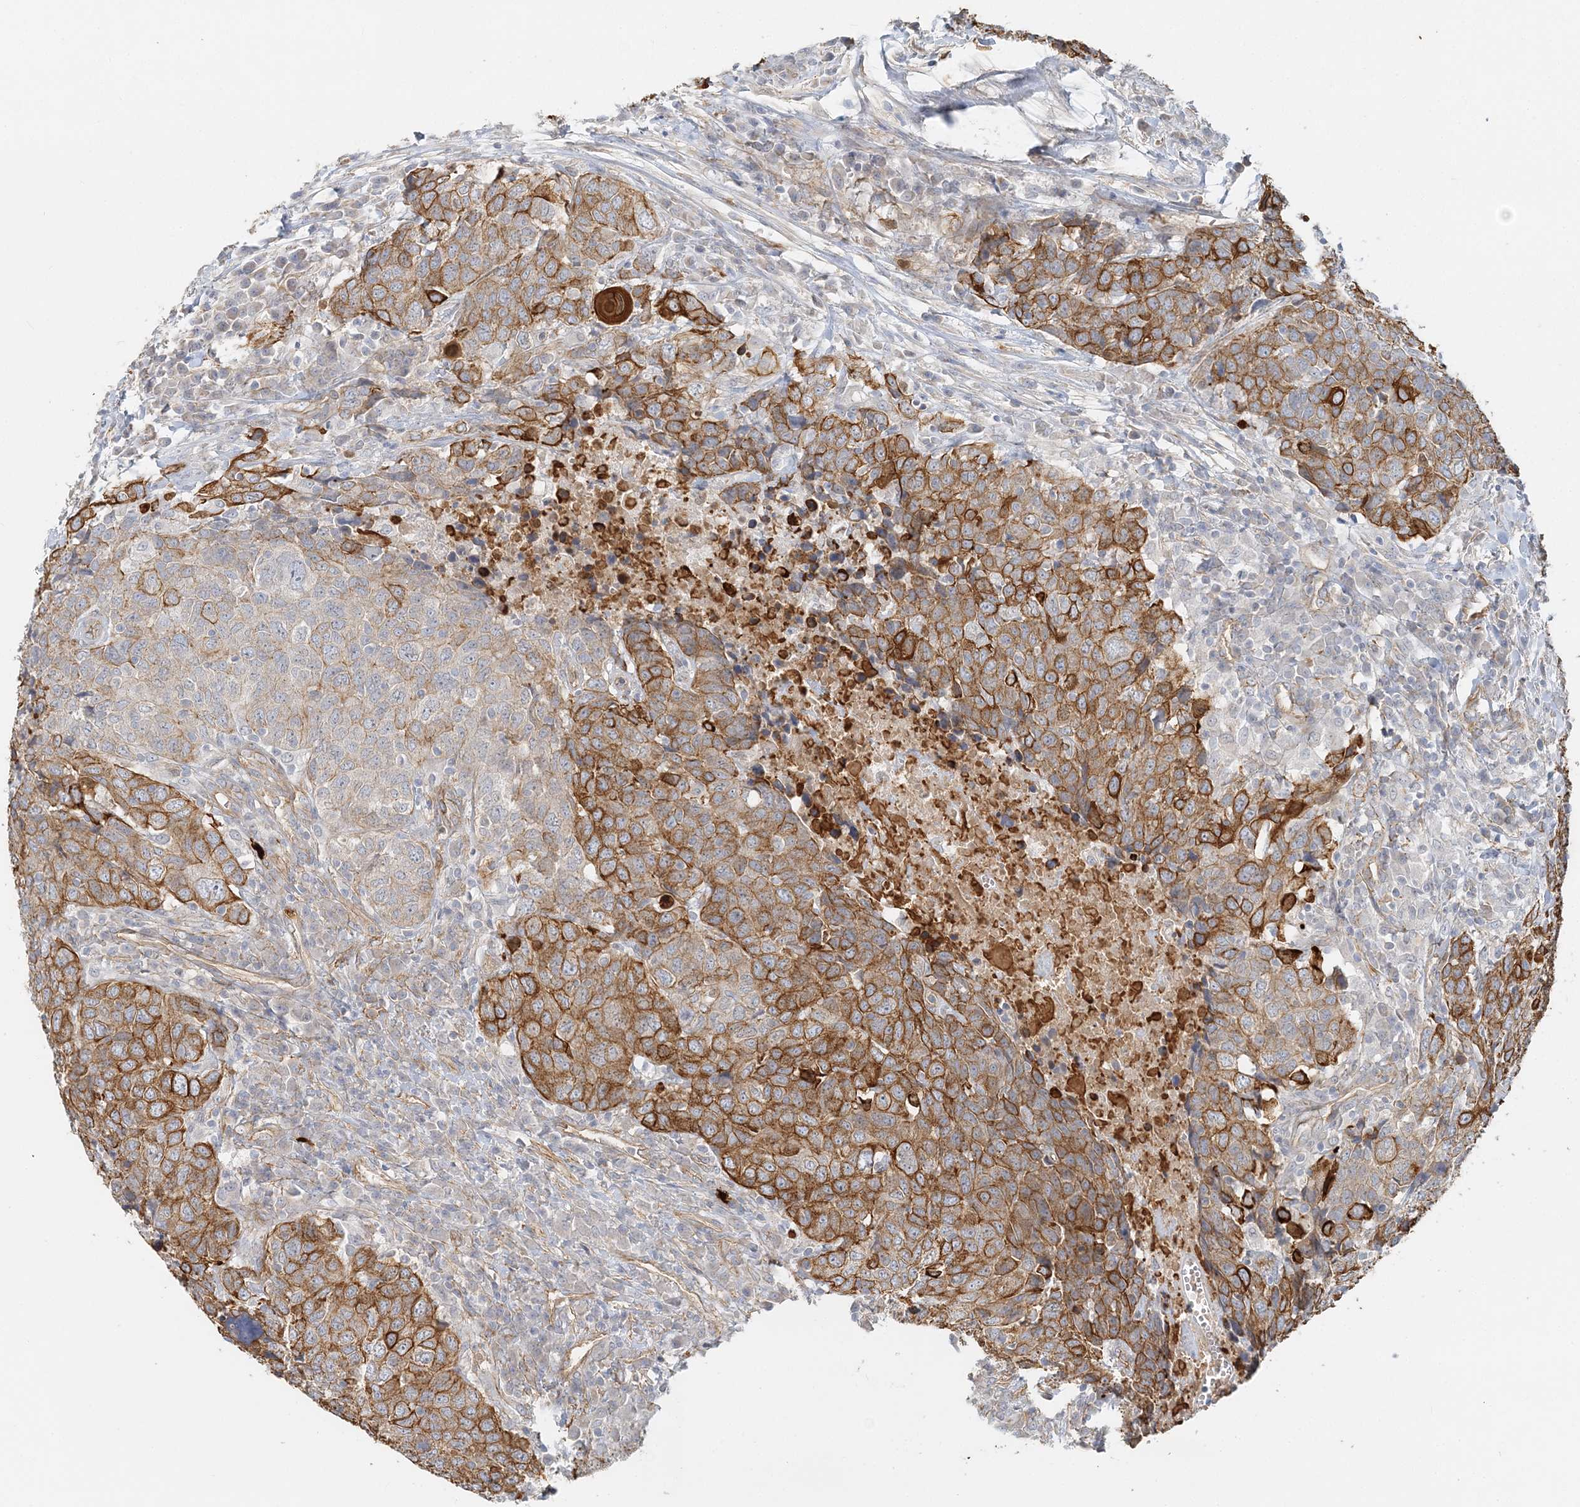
{"staining": {"intensity": "moderate", "quantity": ">75%", "location": "cytoplasmic/membranous"}, "tissue": "head and neck cancer", "cell_type": "Tumor cells", "image_type": "cancer", "snomed": [{"axis": "morphology", "description": "Squamous cell carcinoma, NOS"}, {"axis": "topography", "description": "Head-Neck"}], "caption": "High-power microscopy captured an IHC image of head and neck cancer (squamous cell carcinoma), revealing moderate cytoplasmic/membranous staining in approximately >75% of tumor cells.", "gene": "DNAH1", "patient": {"sex": "male", "age": 66}}